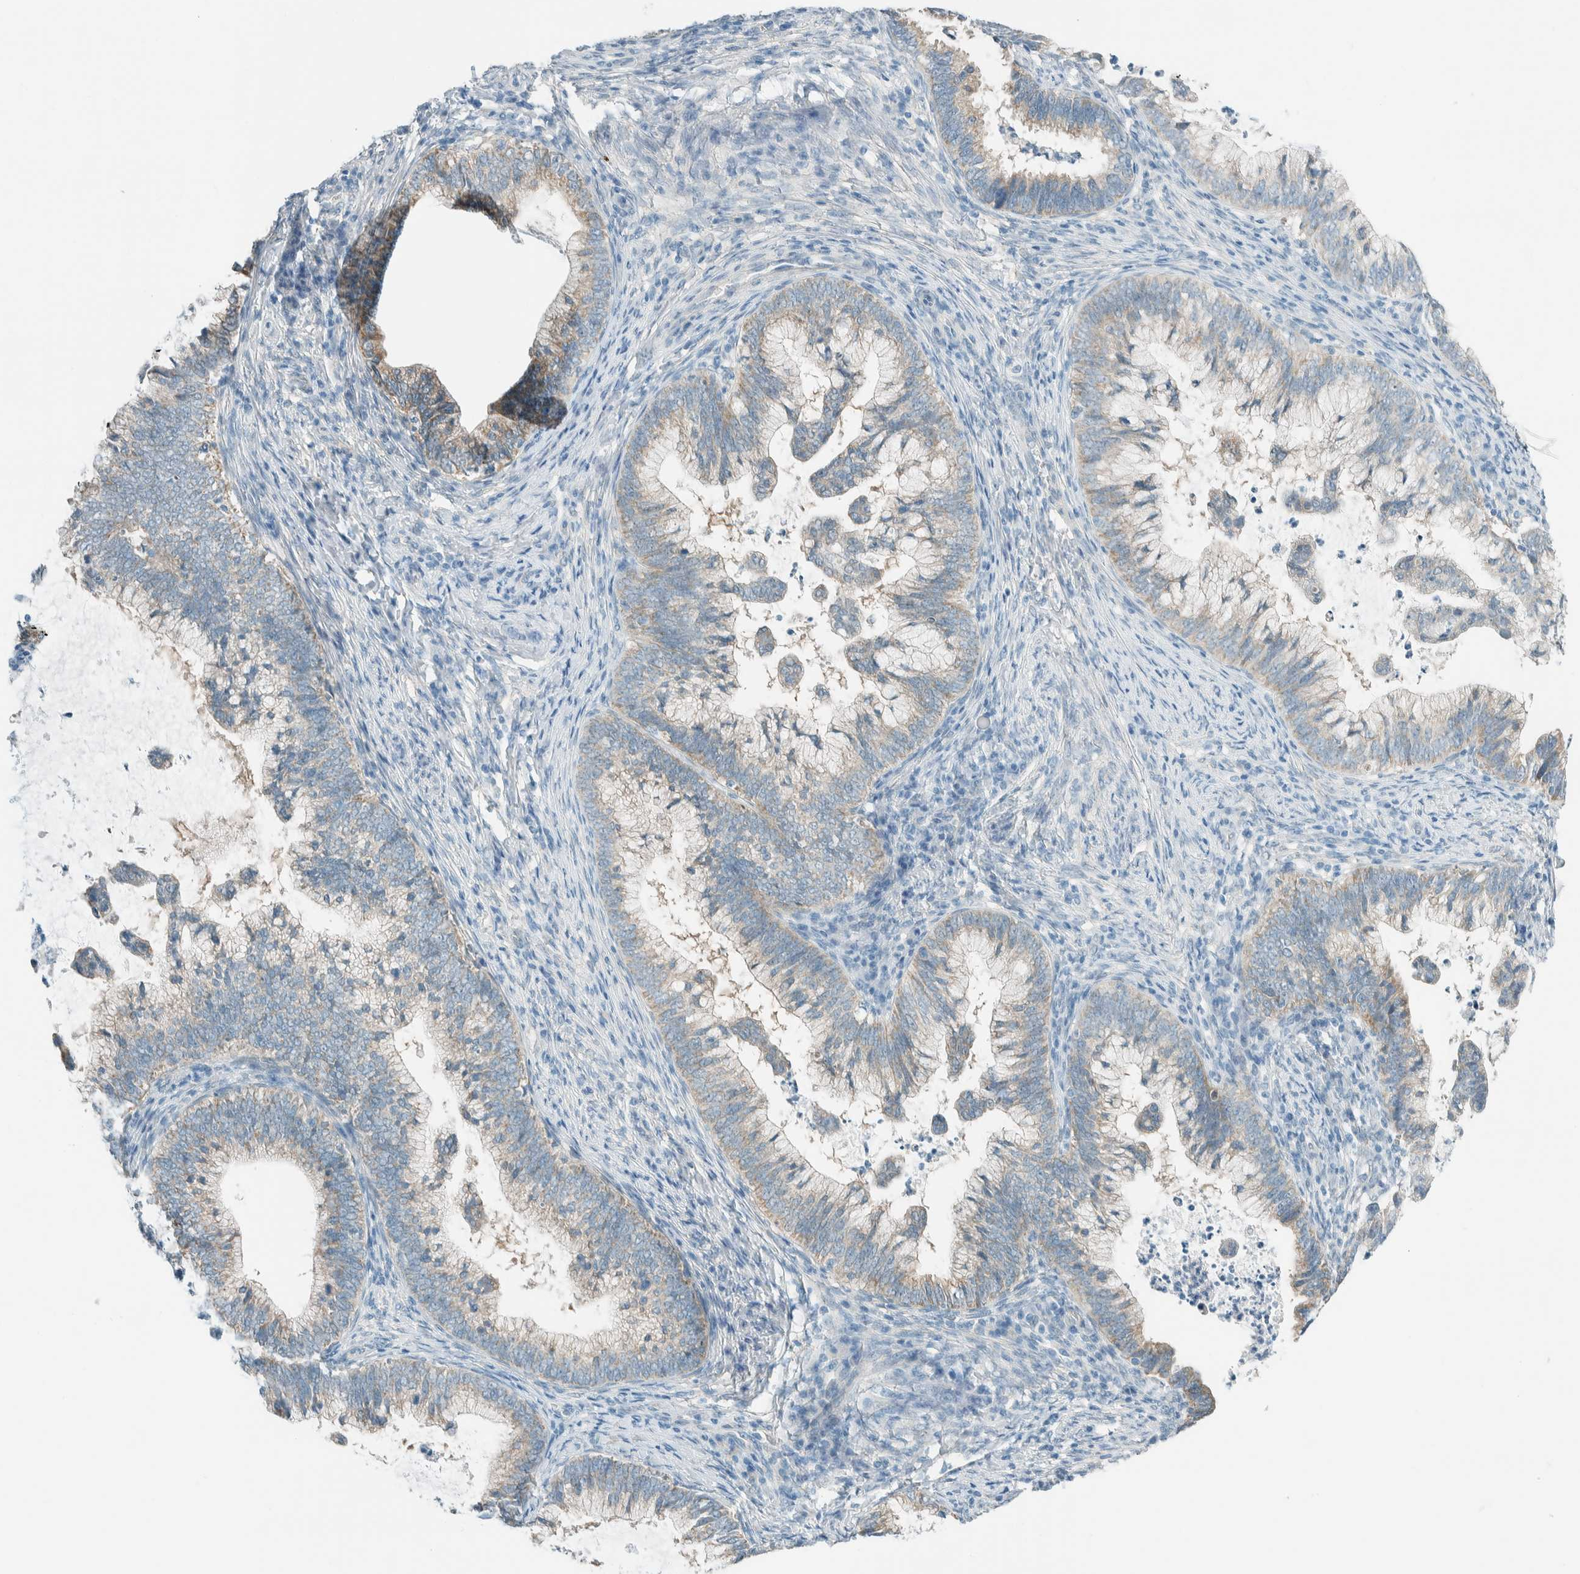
{"staining": {"intensity": "weak", "quantity": ">75%", "location": "cytoplasmic/membranous"}, "tissue": "cervical cancer", "cell_type": "Tumor cells", "image_type": "cancer", "snomed": [{"axis": "morphology", "description": "Adenocarcinoma, NOS"}, {"axis": "topography", "description": "Cervix"}], "caption": "This image displays immunohistochemistry (IHC) staining of cervical cancer (adenocarcinoma), with low weak cytoplasmic/membranous expression in about >75% of tumor cells.", "gene": "ALDH7A1", "patient": {"sex": "female", "age": 36}}